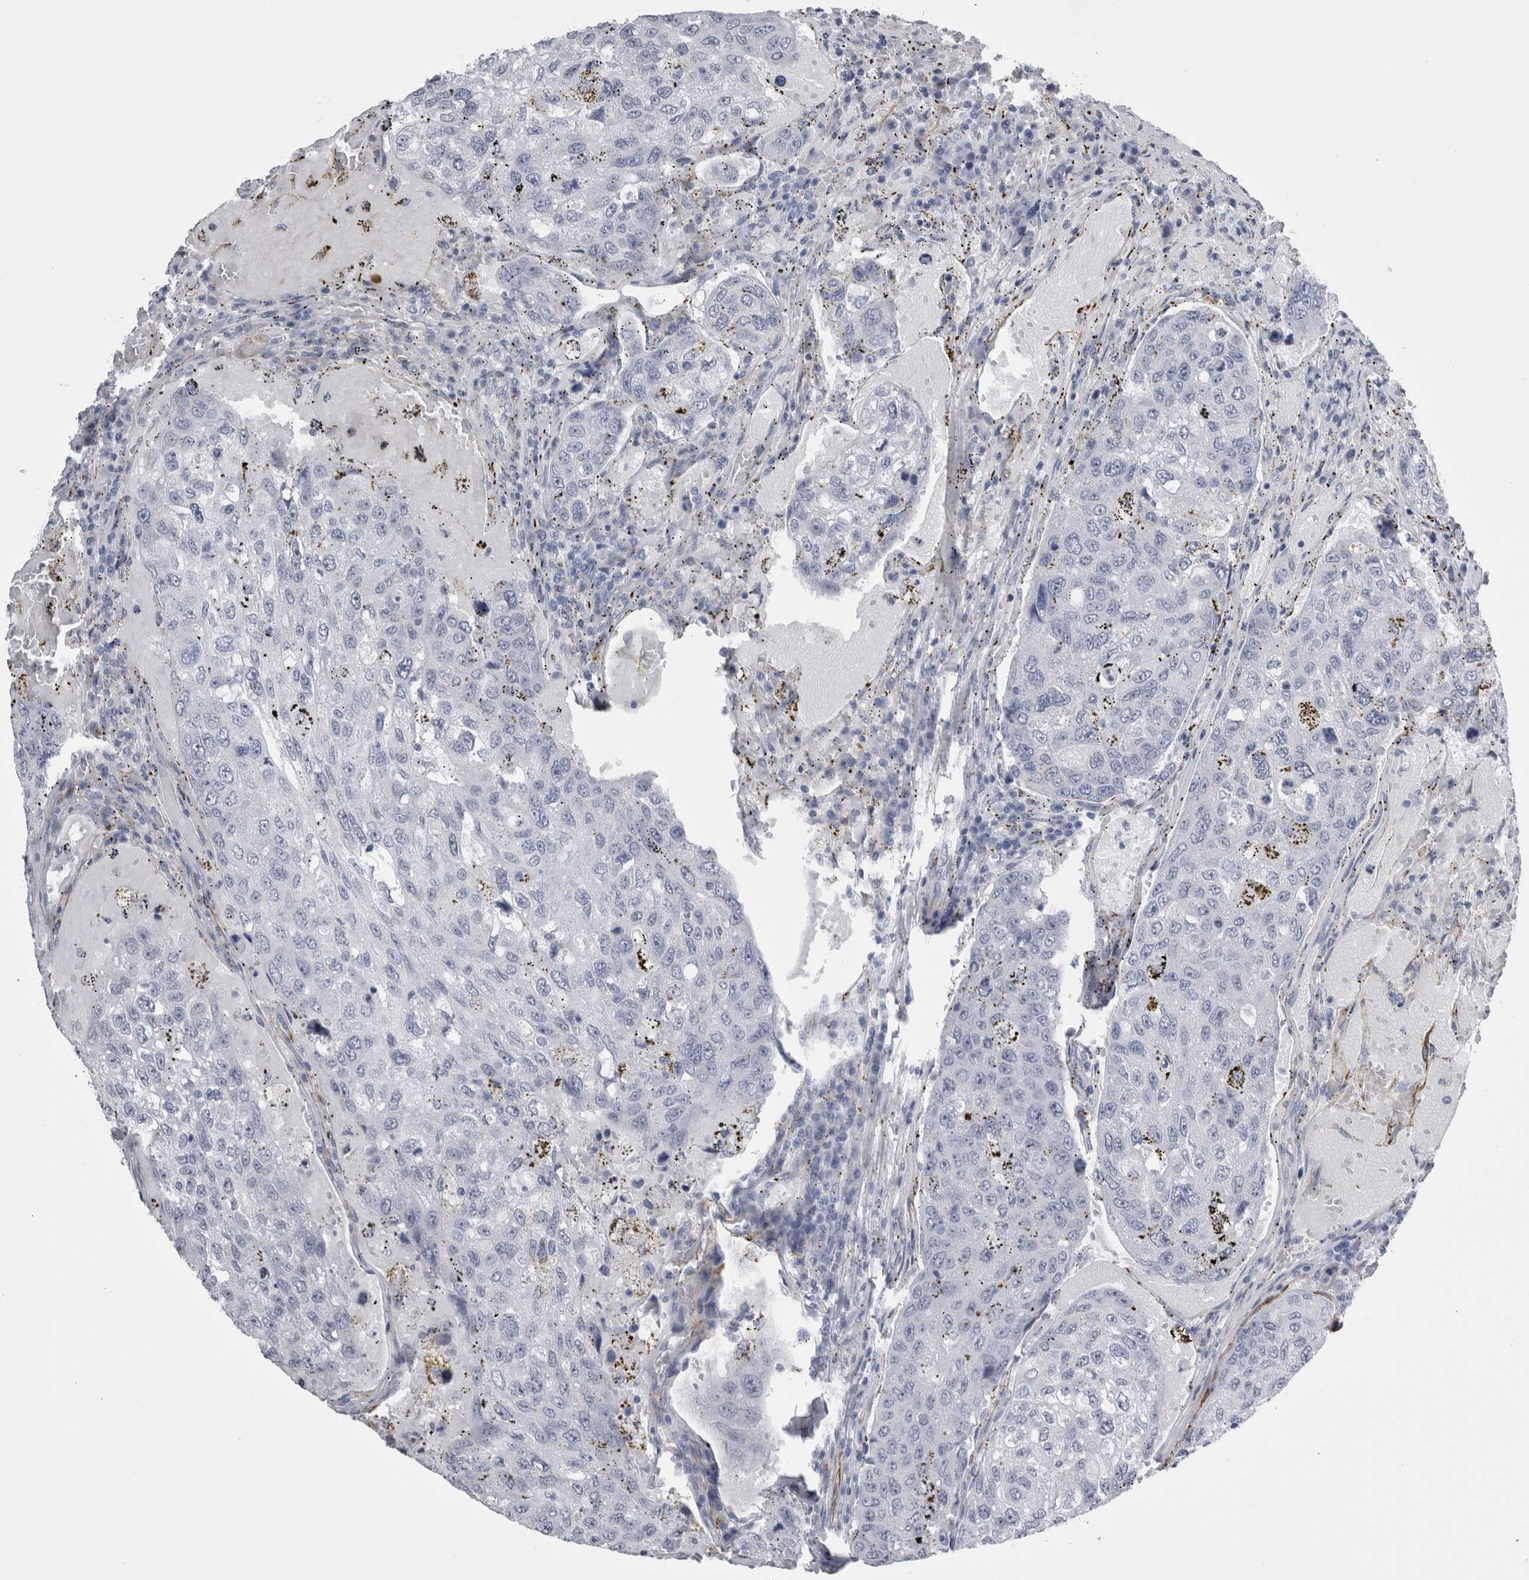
{"staining": {"intensity": "negative", "quantity": "none", "location": "none"}, "tissue": "urothelial cancer", "cell_type": "Tumor cells", "image_type": "cancer", "snomed": [{"axis": "morphology", "description": "Urothelial carcinoma, High grade"}, {"axis": "topography", "description": "Lymph node"}, {"axis": "topography", "description": "Urinary bladder"}], "caption": "High power microscopy photomicrograph of an IHC photomicrograph of high-grade urothelial carcinoma, revealing no significant staining in tumor cells.", "gene": "VWDE", "patient": {"sex": "male", "age": 51}}